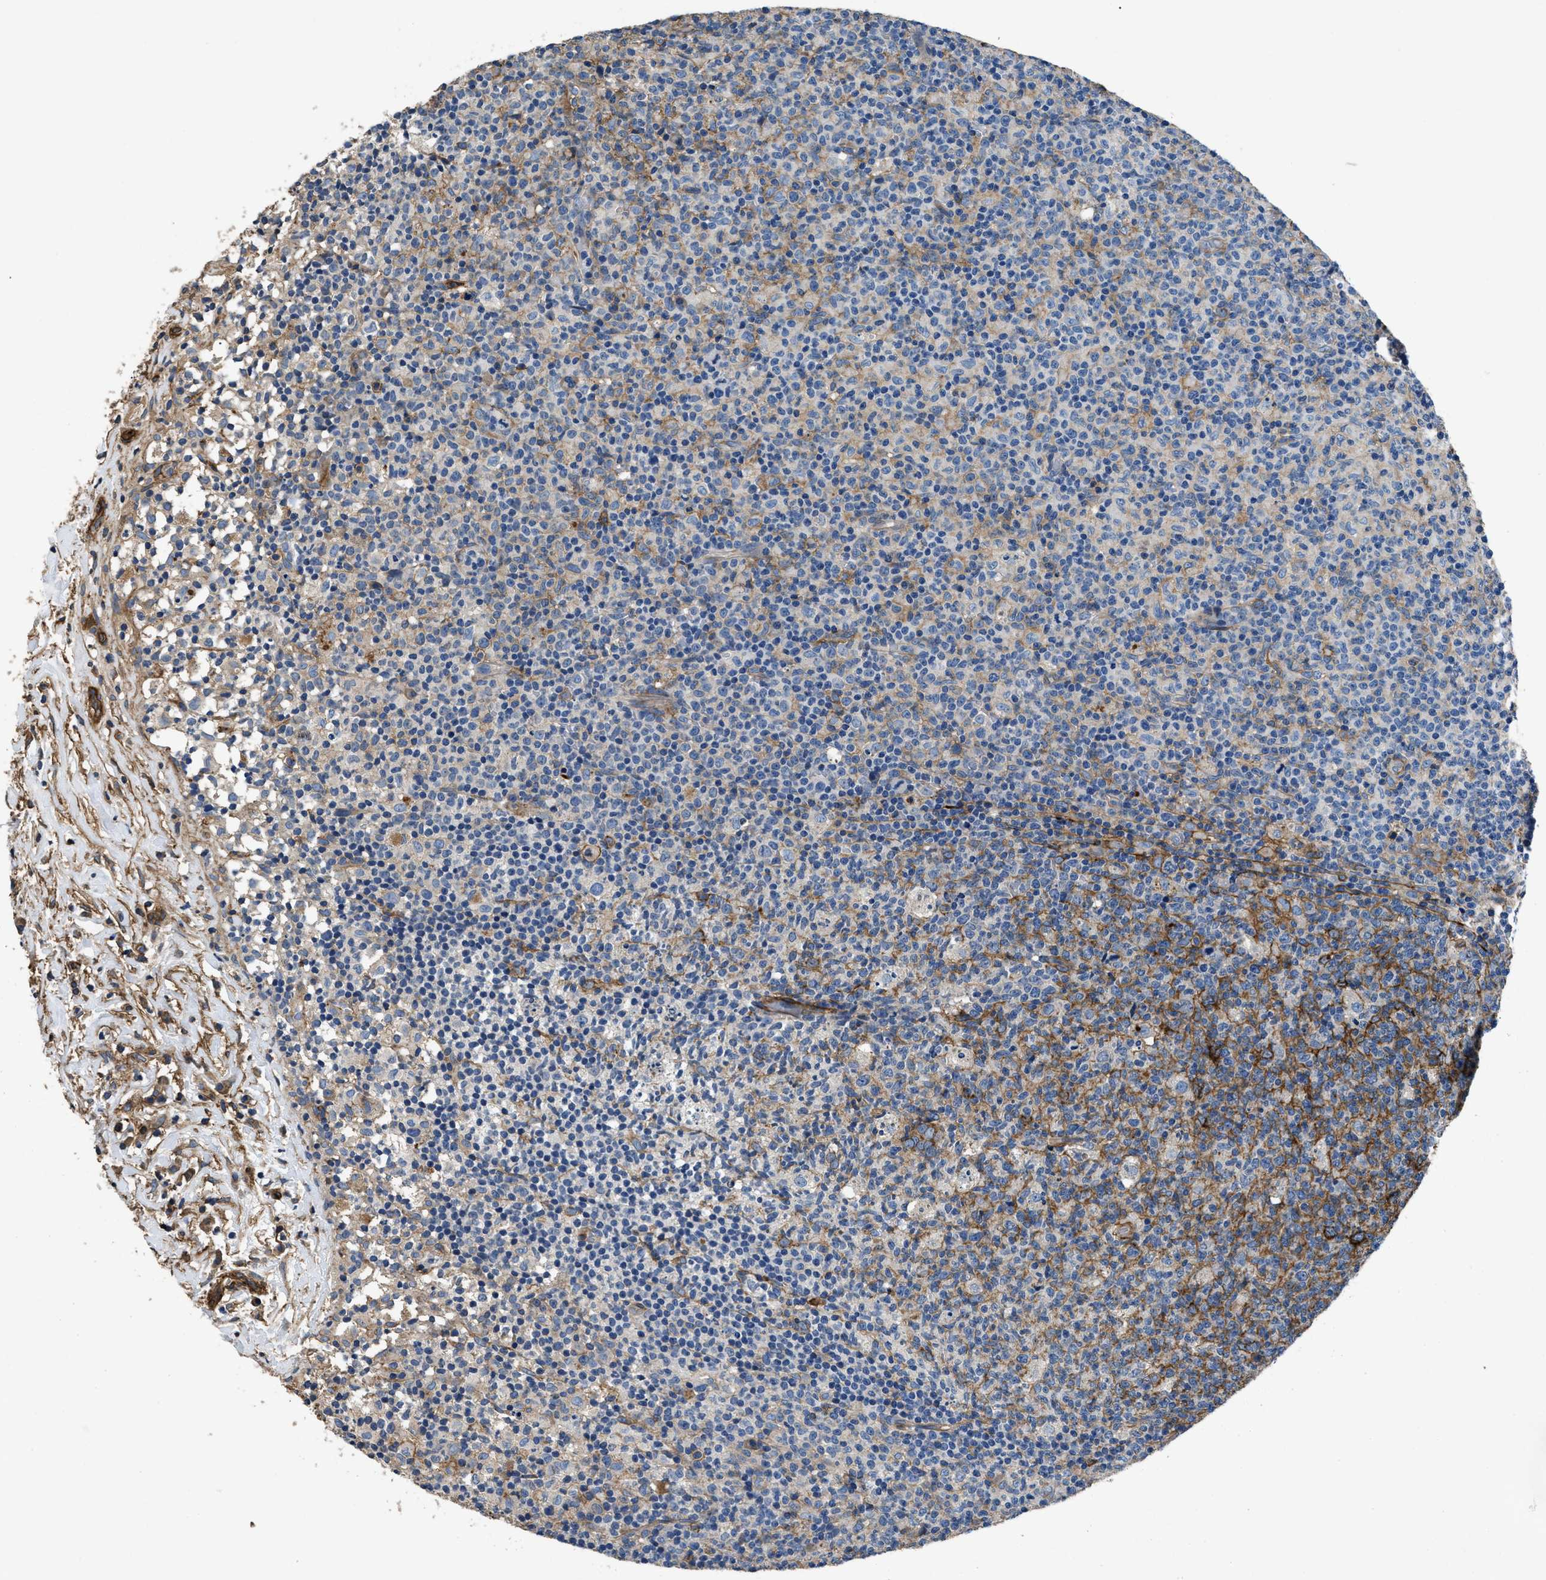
{"staining": {"intensity": "strong", "quantity": "<25%", "location": "cytoplasmic/membranous"}, "tissue": "lymph node", "cell_type": "Germinal center cells", "image_type": "normal", "snomed": [{"axis": "morphology", "description": "Normal tissue, NOS"}, {"axis": "morphology", "description": "Inflammation, NOS"}, {"axis": "topography", "description": "Lymph node"}], "caption": "Immunohistochemistry image of unremarkable lymph node stained for a protein (brown), which exhibits medium levels of strong cytoplasmic/membranous expression in about <25% of germinal center cells.", "gene": "CD276", "patient": {"sex": "male", "age": 55}}